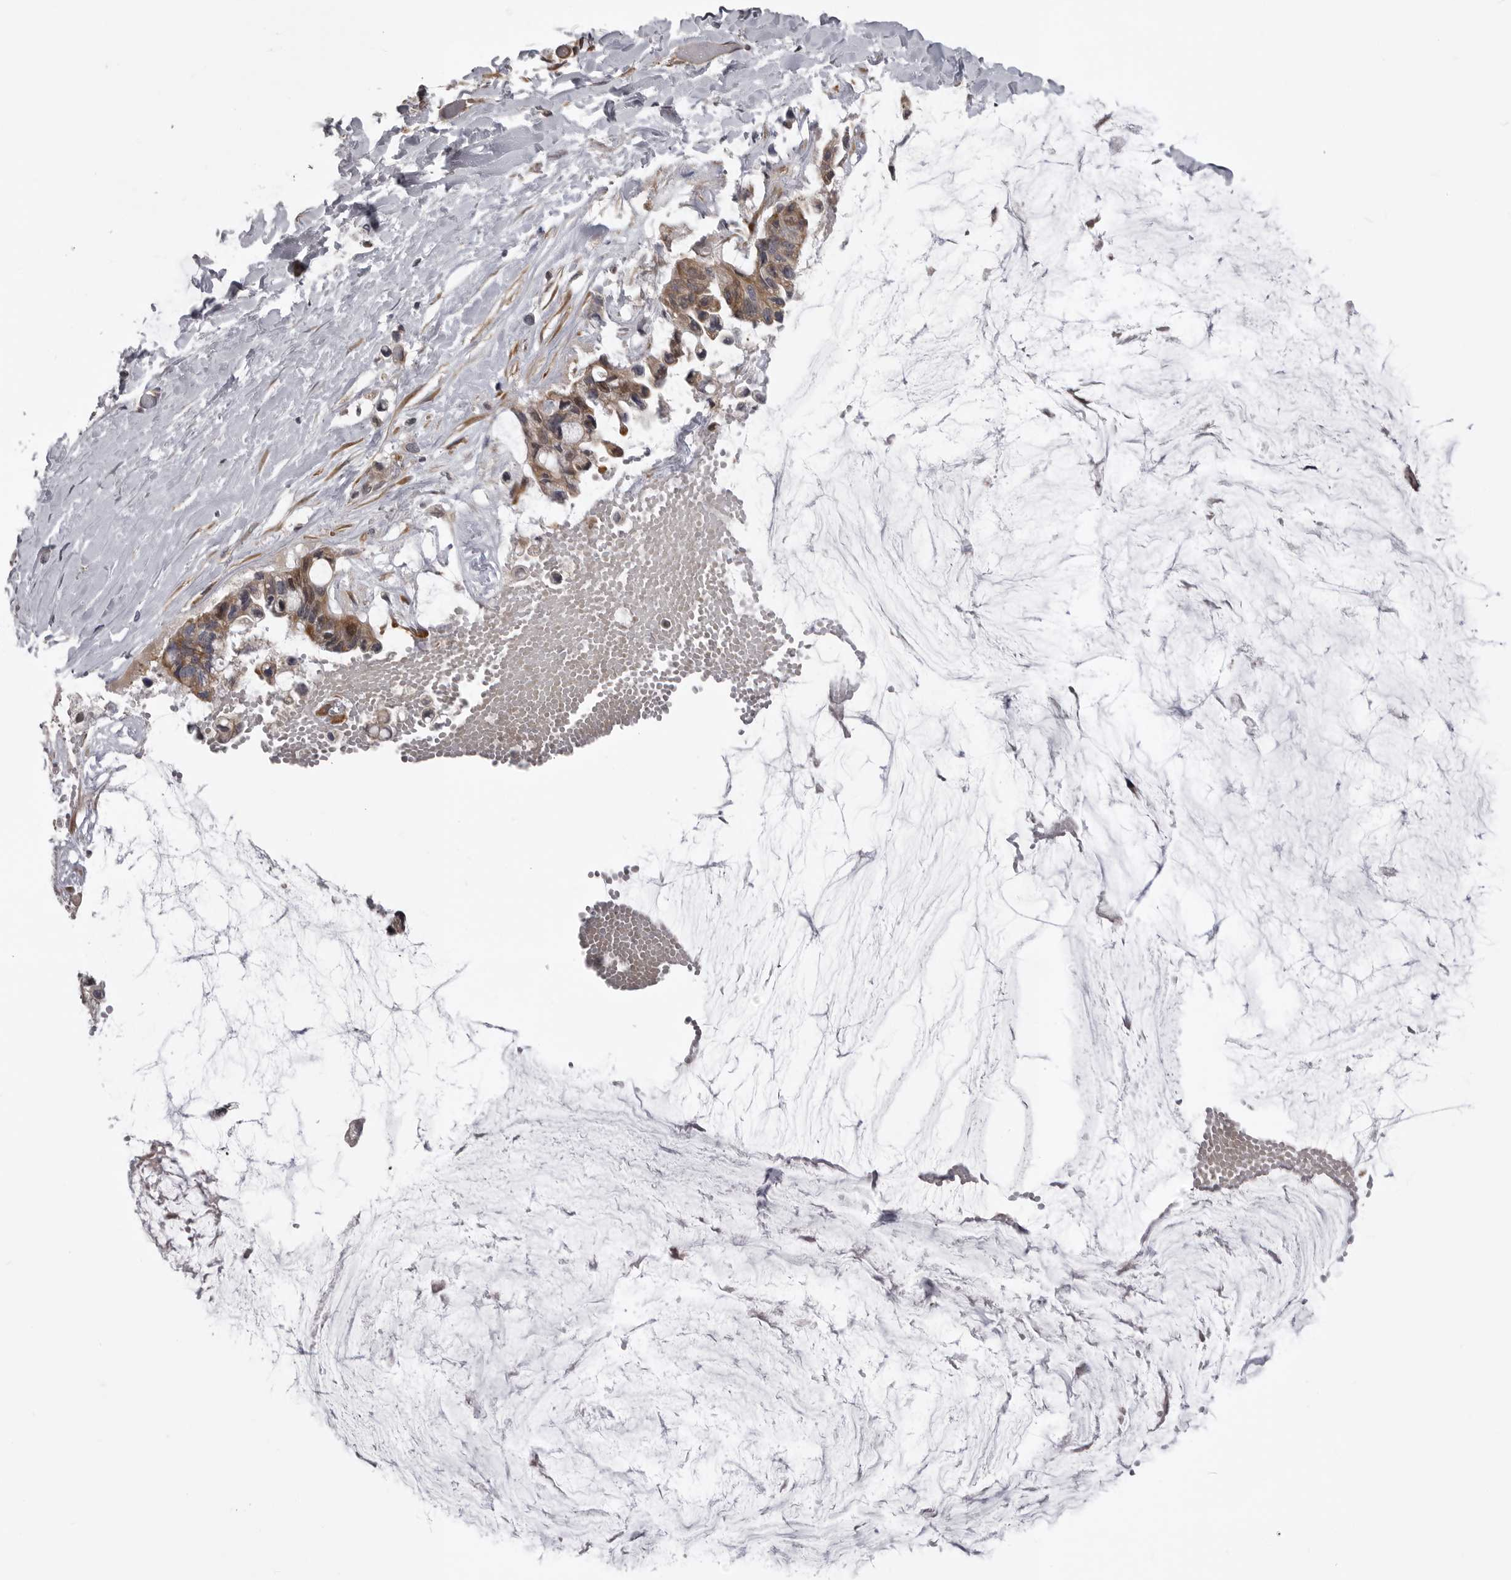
{"staining": {"intensity": "moderate", "quantity": ">75%", "location": "cytoplasmic/membranous"}, "tissue": "ovarian cancer", "cell_type": "Tumor cells", "image_type": "cancer", "snomed": [{"axis": "morphology", "description": "Cystadenocarcinoma, mucinous, NOS"}, {"axis": "topography", "description": "Ovary"}], "caption": "Immunohistochemistry micrograph of neoplastic tissue: ovarian cancer stained using IHC displays medium levels of moderate protein expression localized specifically in the cytoplasmic/membranous of tumor cells, appearing as a cytoplasmic/membranous brown color.", "gene": "ZNRF1", "patient": {"sex": "female", "age": 39}}